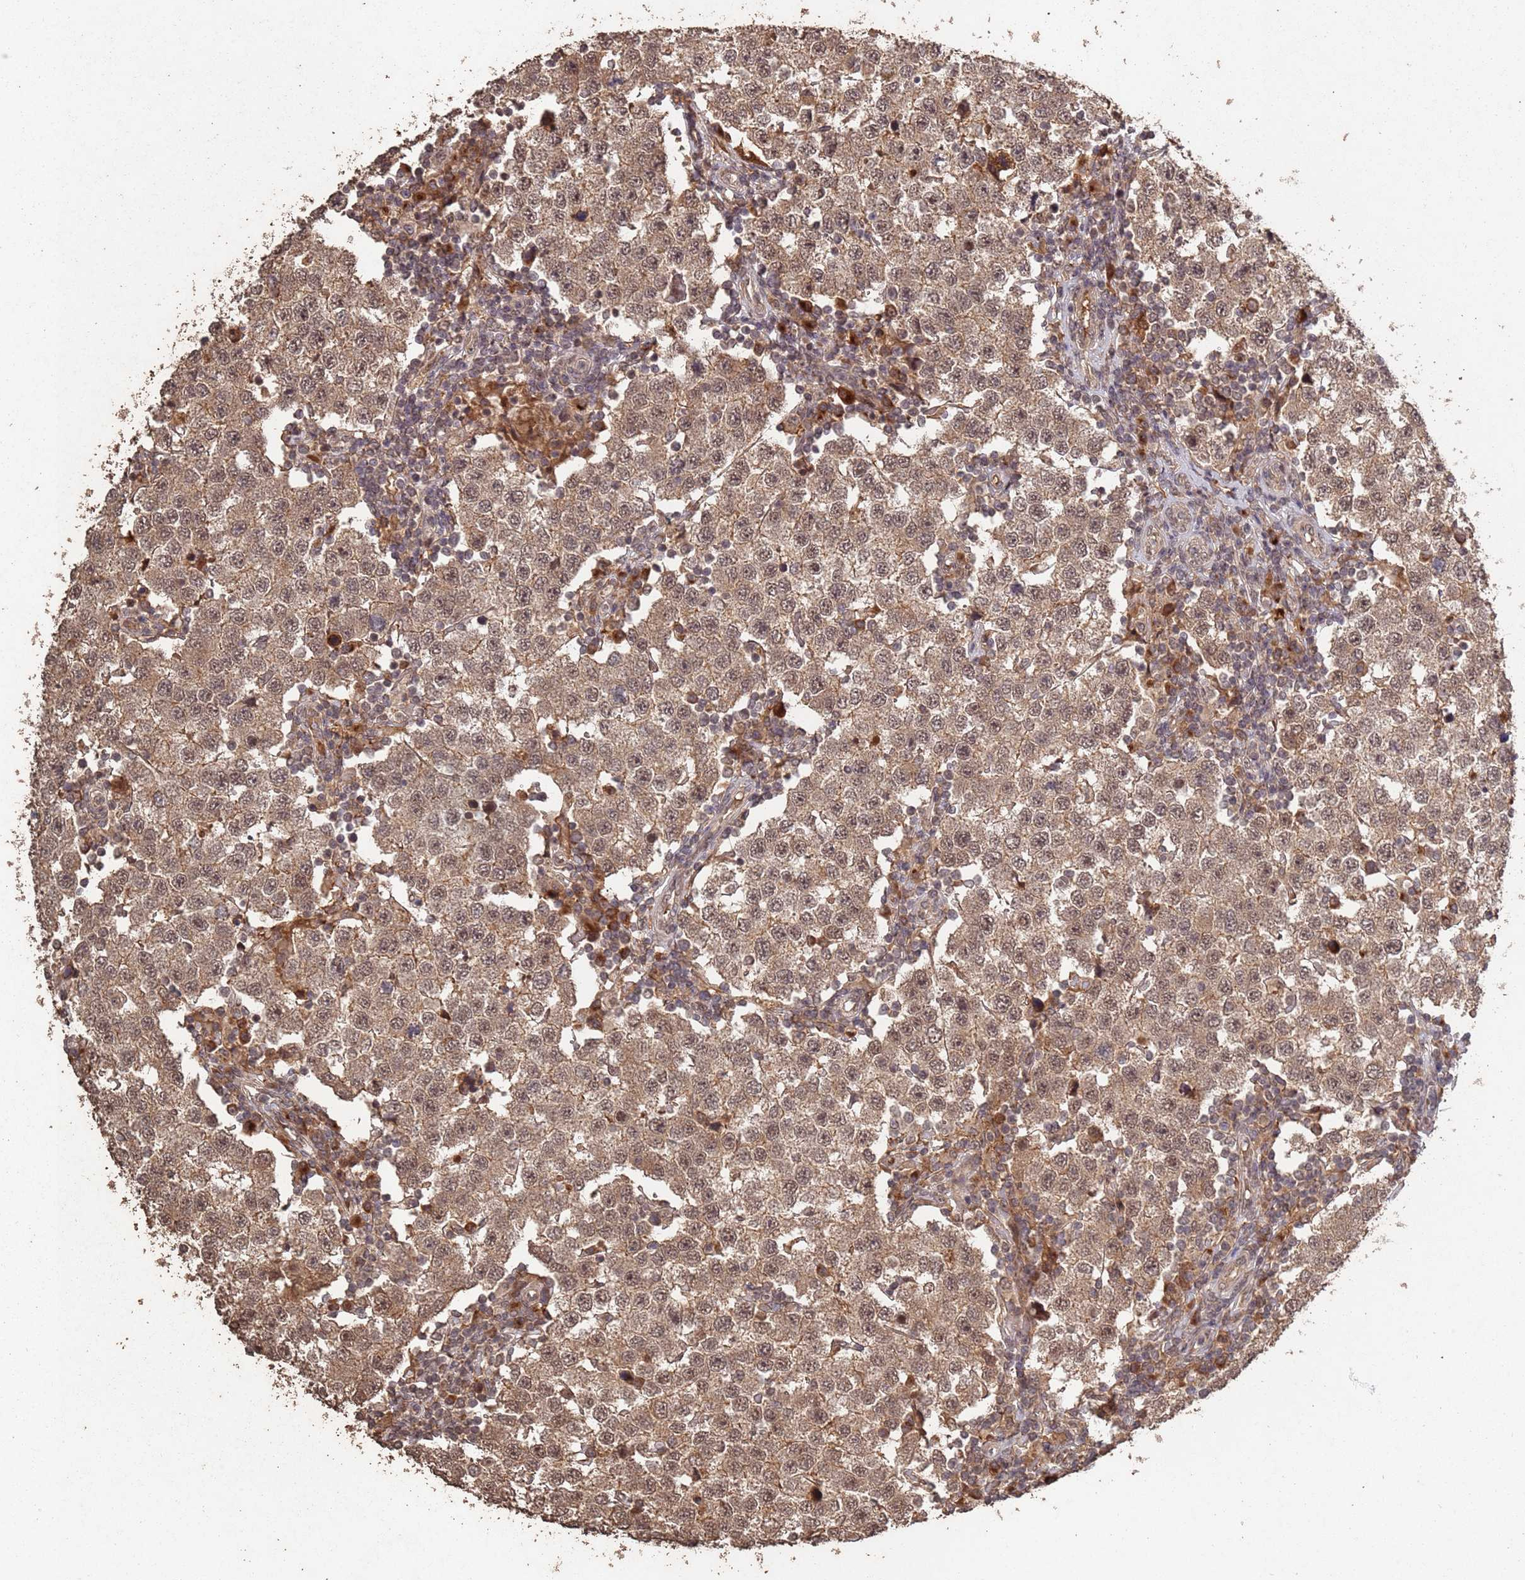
{"staining": {"intensity": "moderate", "quantity": ">75%", "location": "cytoplasmic/membranous,nuclear"}, "tissue": "testis cancer", "cell_type": "Tumor cells", "image_type": "cancer", "snomed": [{"axis": "morphology", "description": "Seminoma, NOS"}, {"axis": "topography", "description": "Testis"}], "caption": "High-power microscopy captured an immunohistochemistry (IHC) micrograph of testis cancer, revealing moderate cytoplasmic/membranous and nuclear expression in about >75% of tumor cells.", "gene": "FRAT1", "patient": {"sex": "male", "age": 34}}